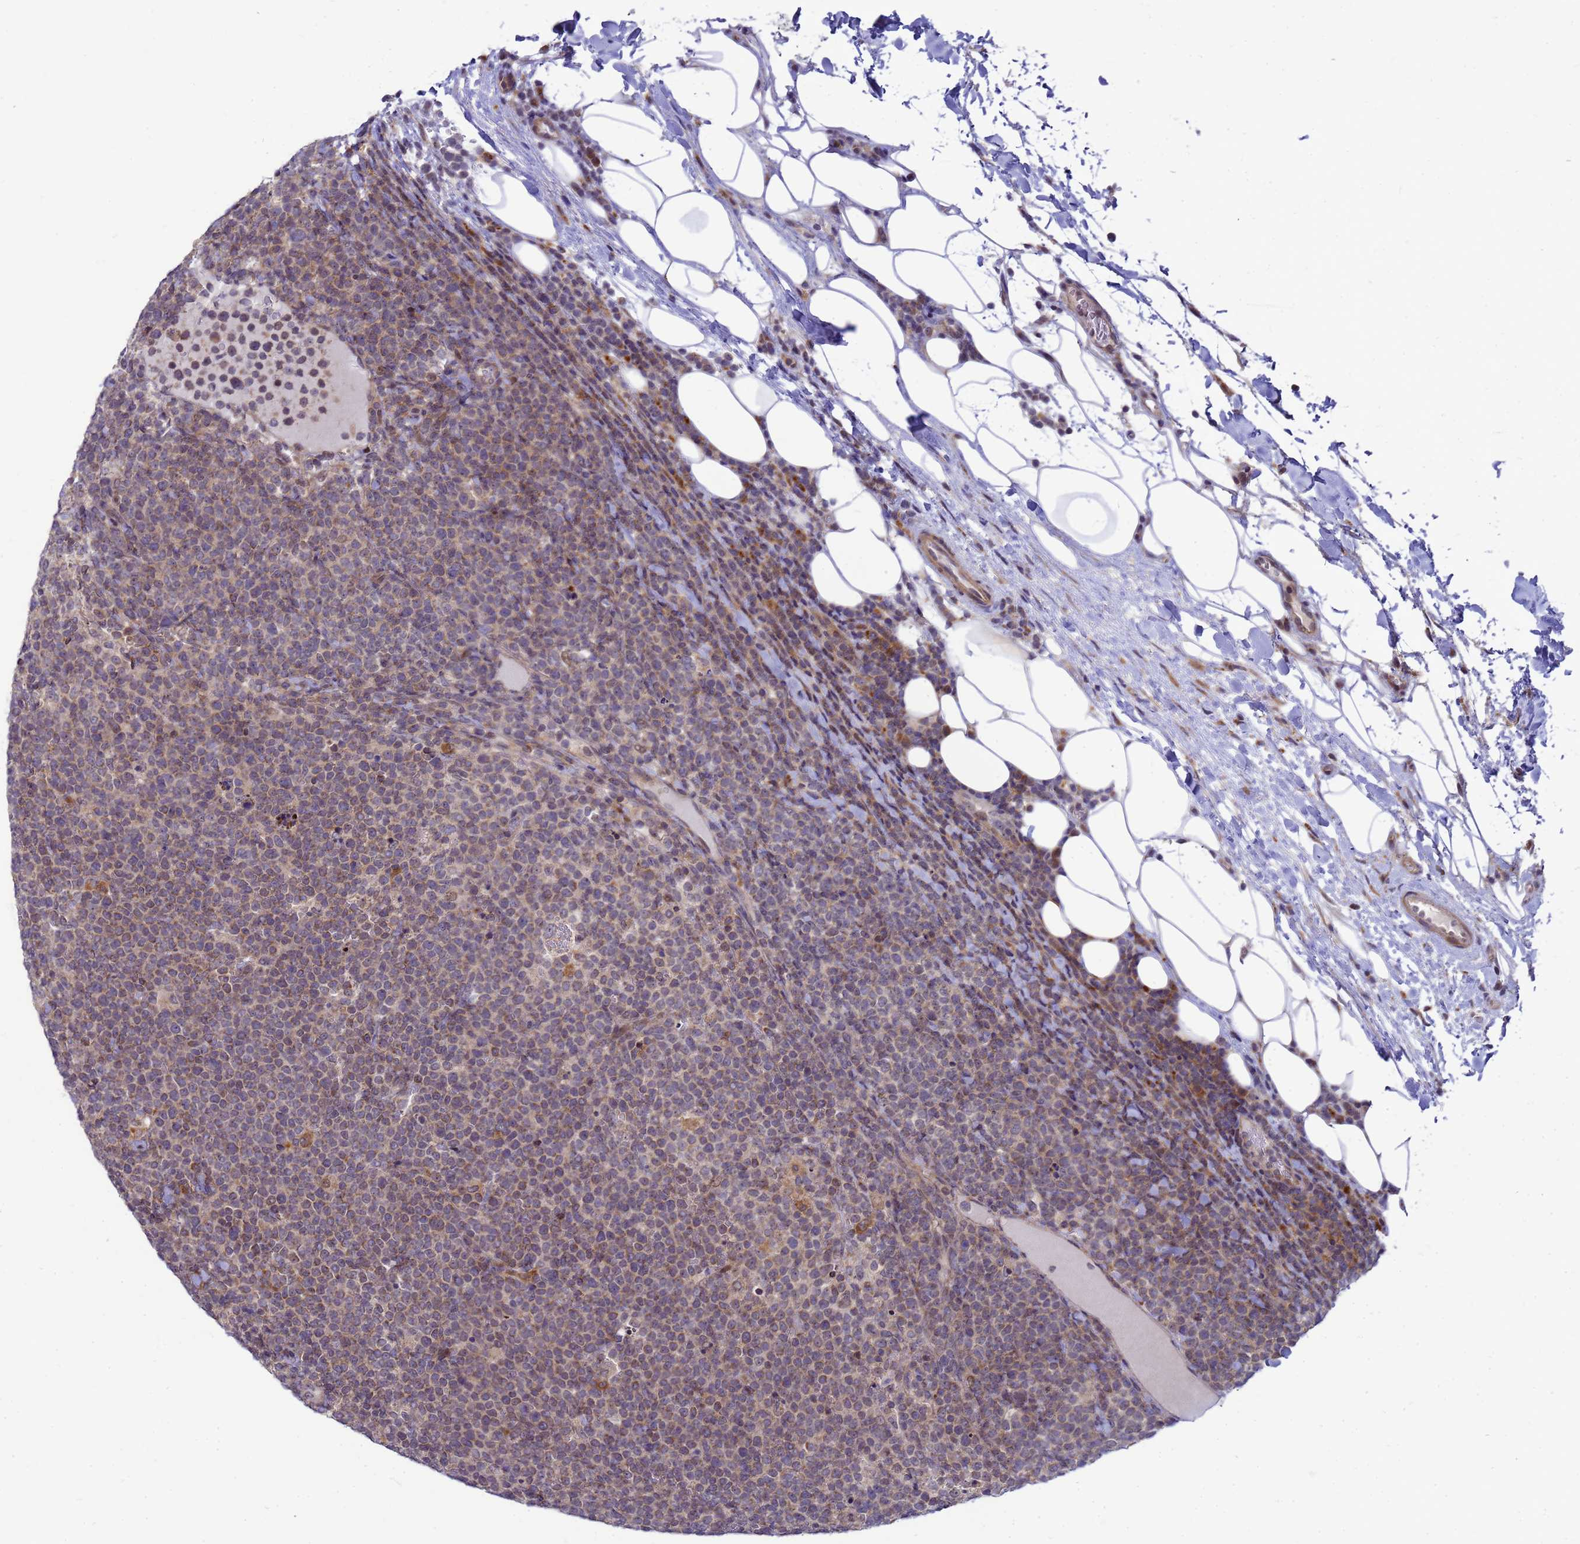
{"staining": {"intensity": "weak", "quantity": ">75%", "location": "cytoplasmic/membranous"}, "tissue": "lymphoma", "cell_type": "Tumor cells", "image_type": "cancer", "snomed": [{"axis": "morphology", "description": "Malignant lymphoma, non-Hodgkin's type, High grade"}, {"axis": "topography", "description": "Lymph node"}], "caption": "Weak cytoplasmic/membranous positivity for a protein is appreciated in approximately >75% of tumor cells of lymphoma using immunohistochemistry (IHC).", "gene": "C12orf43", "patient": {"sex": "male", "age": 61}}